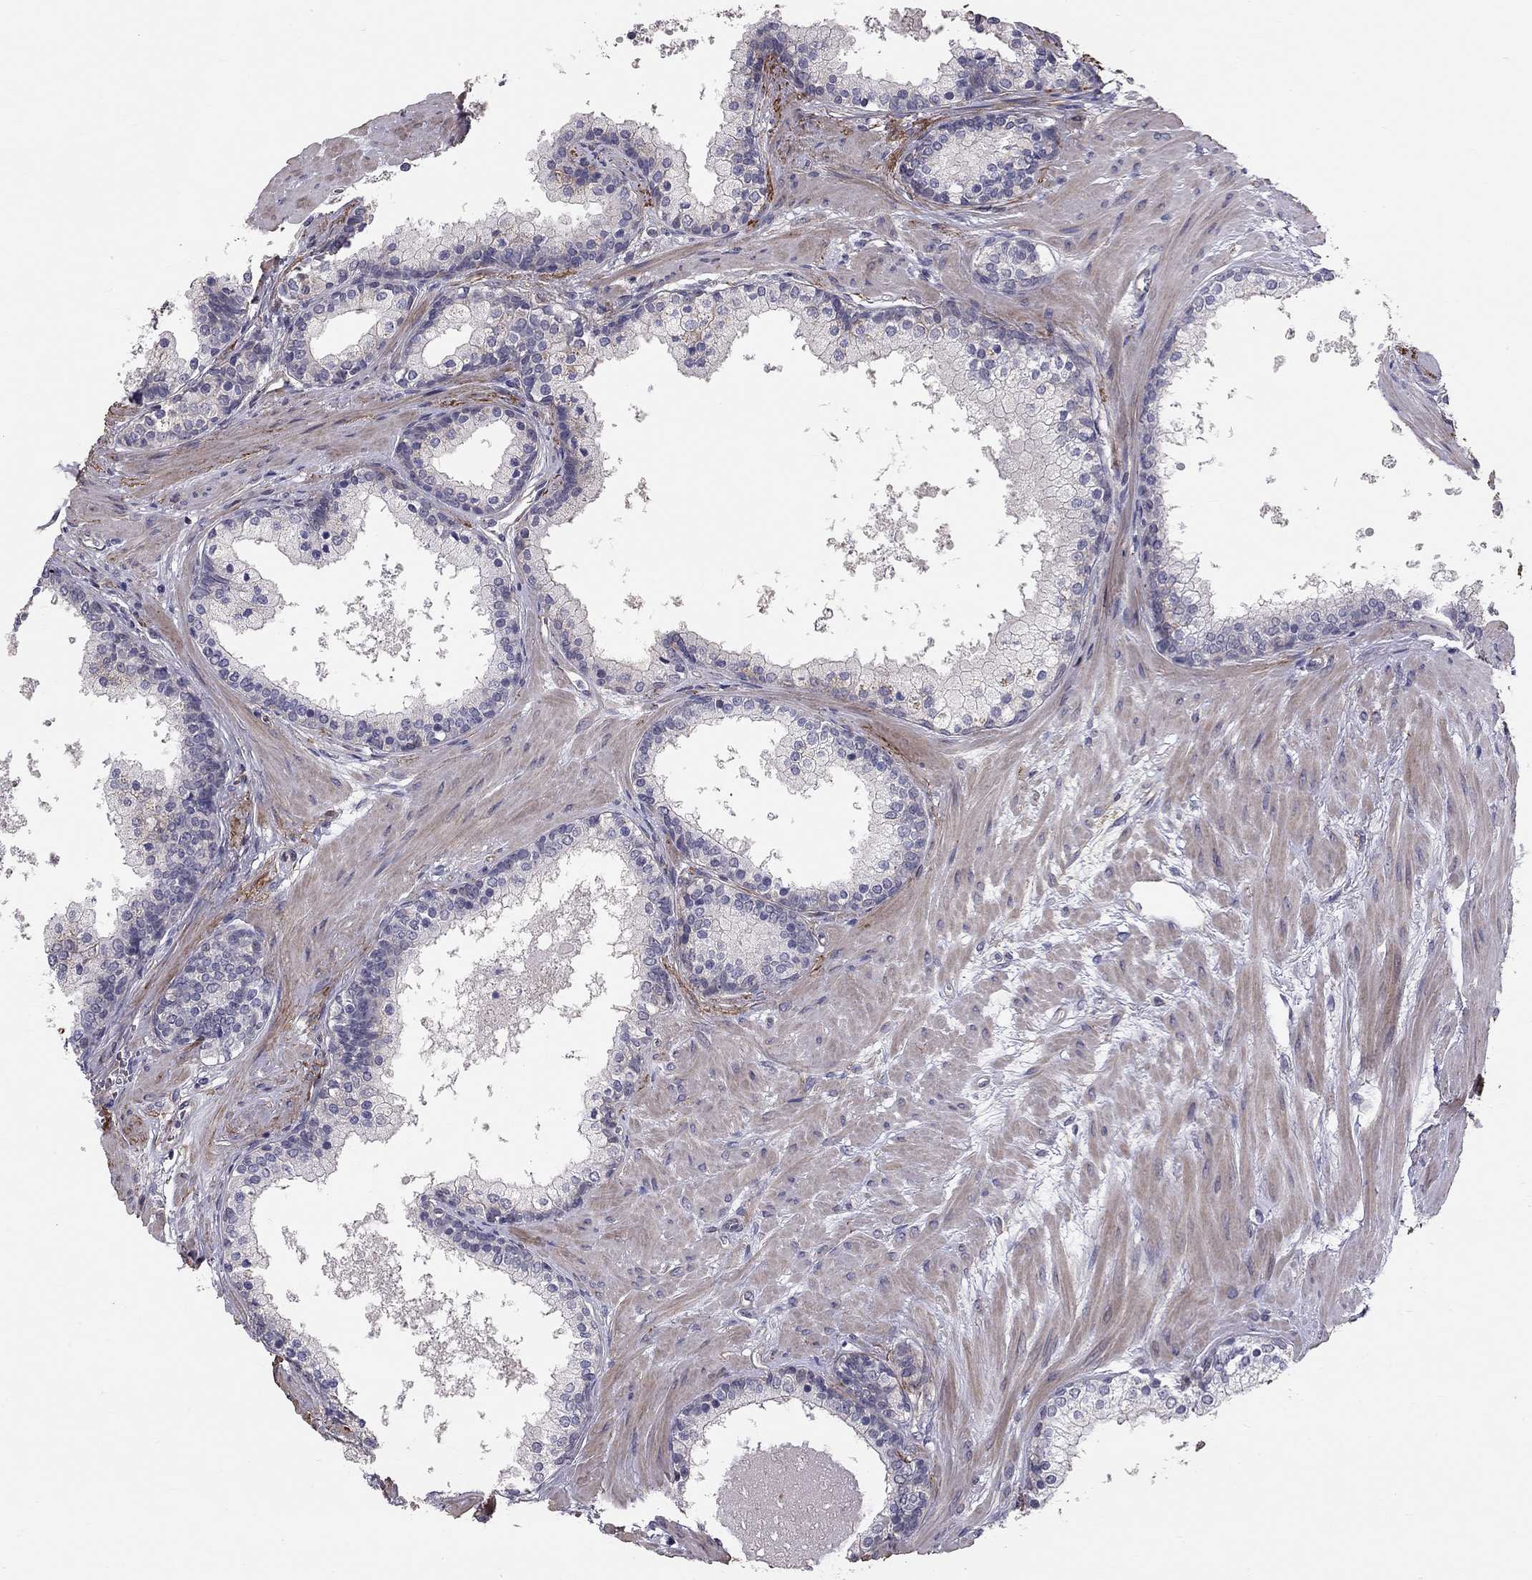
{"staining": {"intensity": "negative", "quantity": "none", "location": "none"}, "tissue": "prostate", "cell_type": "Glandular cells", "image_type": "normal", "snomed": [{"axis": "morphology", "description": "Normal tissue, NOS"}, {"axis": "topography", "description": "Prostate"}], "caption": "The micrograph demonstrates no significant expression in glandular cells of prostate. Nuclei are stained in blue.", "gene": "GJB4", "patient": {"sex": "male", "age": 61}}